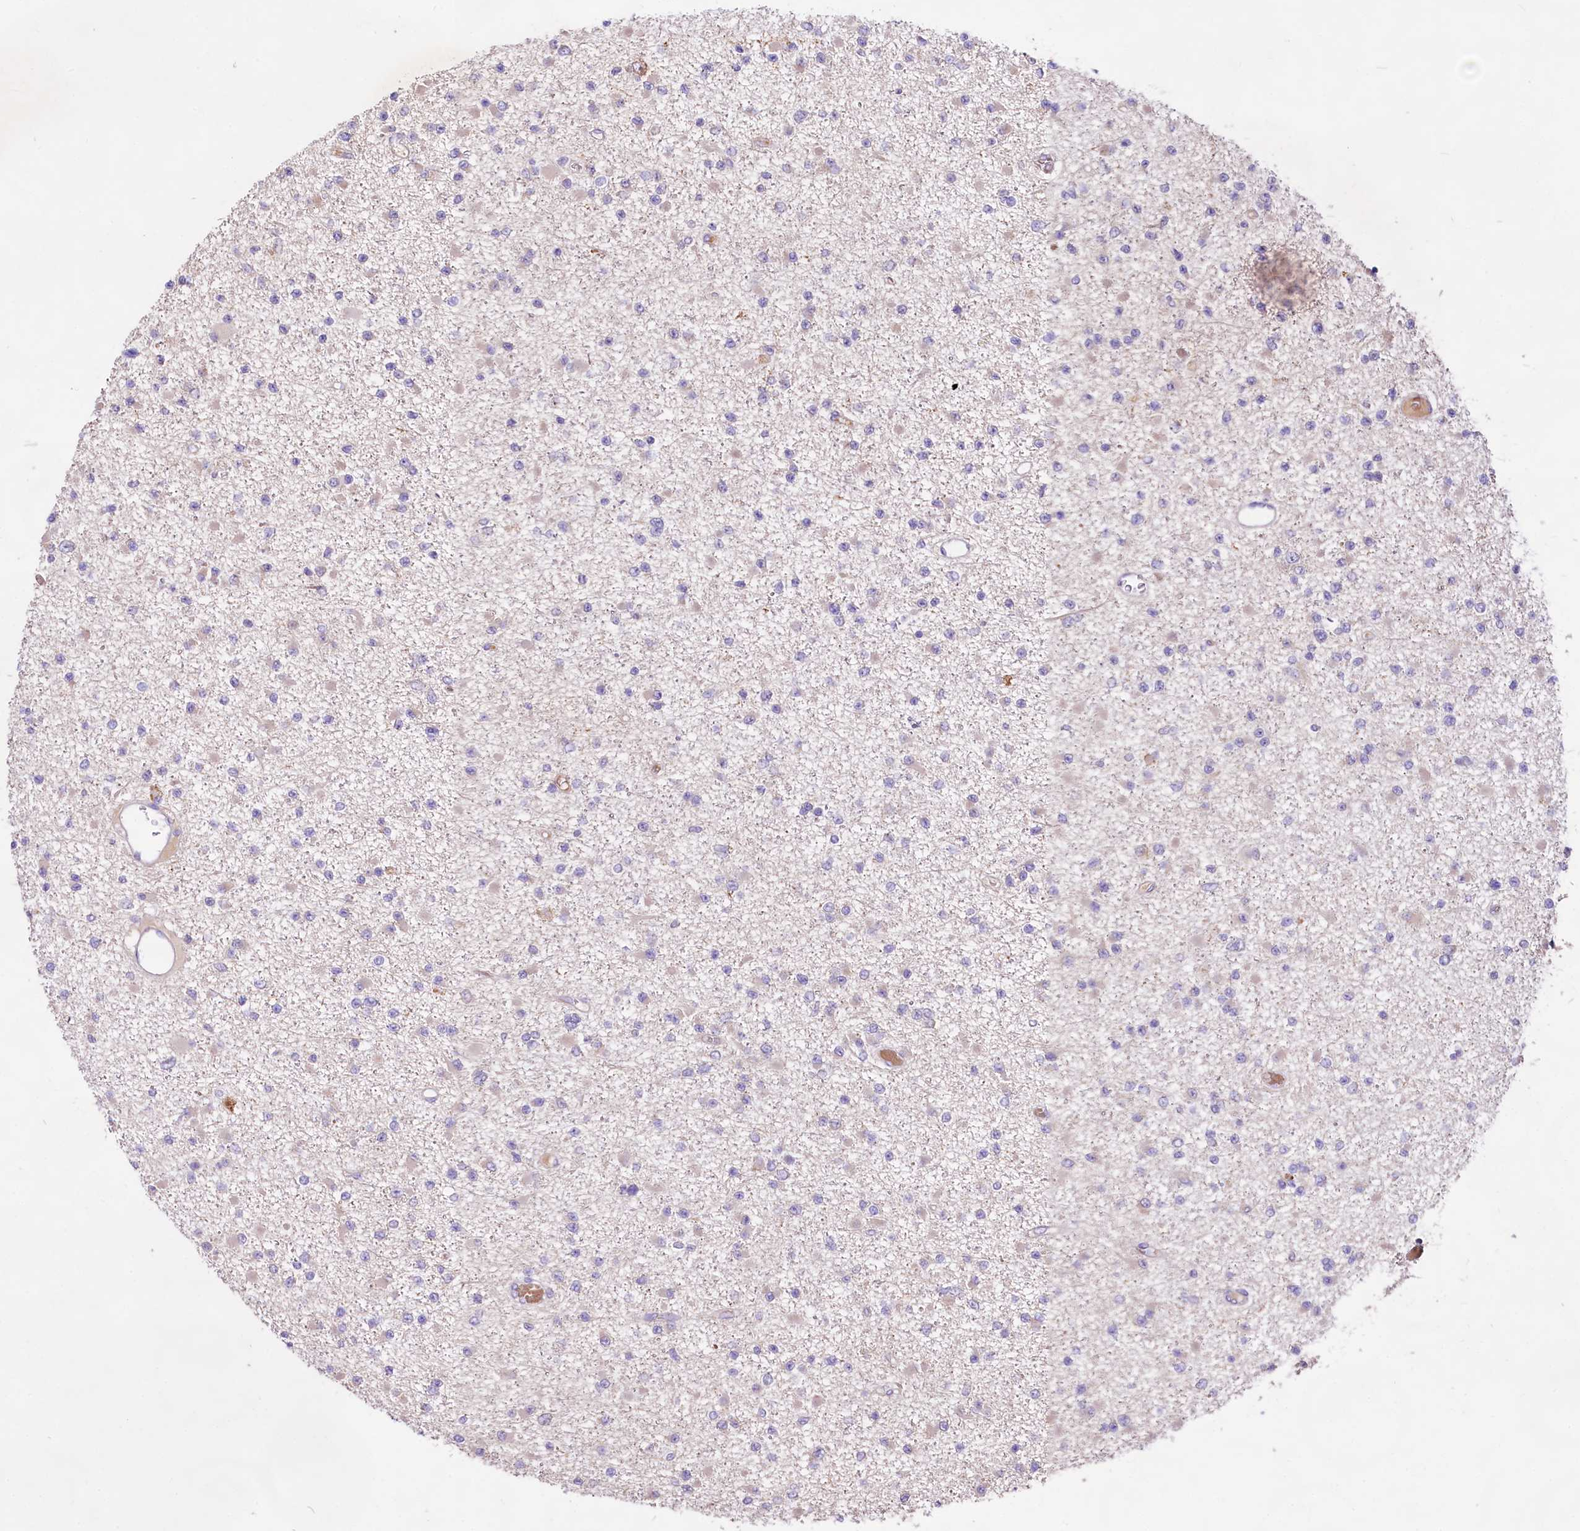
{"staining": {"intensity": "negative", "quantity": "none", "location": "none"}, "tissue": "glioma", "cell_type": "Tumor cells", "image_type": "cancer", "snomed": [{"axis": "morphology", "description": "Glioma, malignant, Low grade"}, {"axis": "topography", "description": "Brain"}], "caption": "Micrograph shows no protein expression in tumor cells of low-grade glioma (malignant) tissue.", "gene": "DMXL2", "patient": {"sex": "female", "age": 22}}